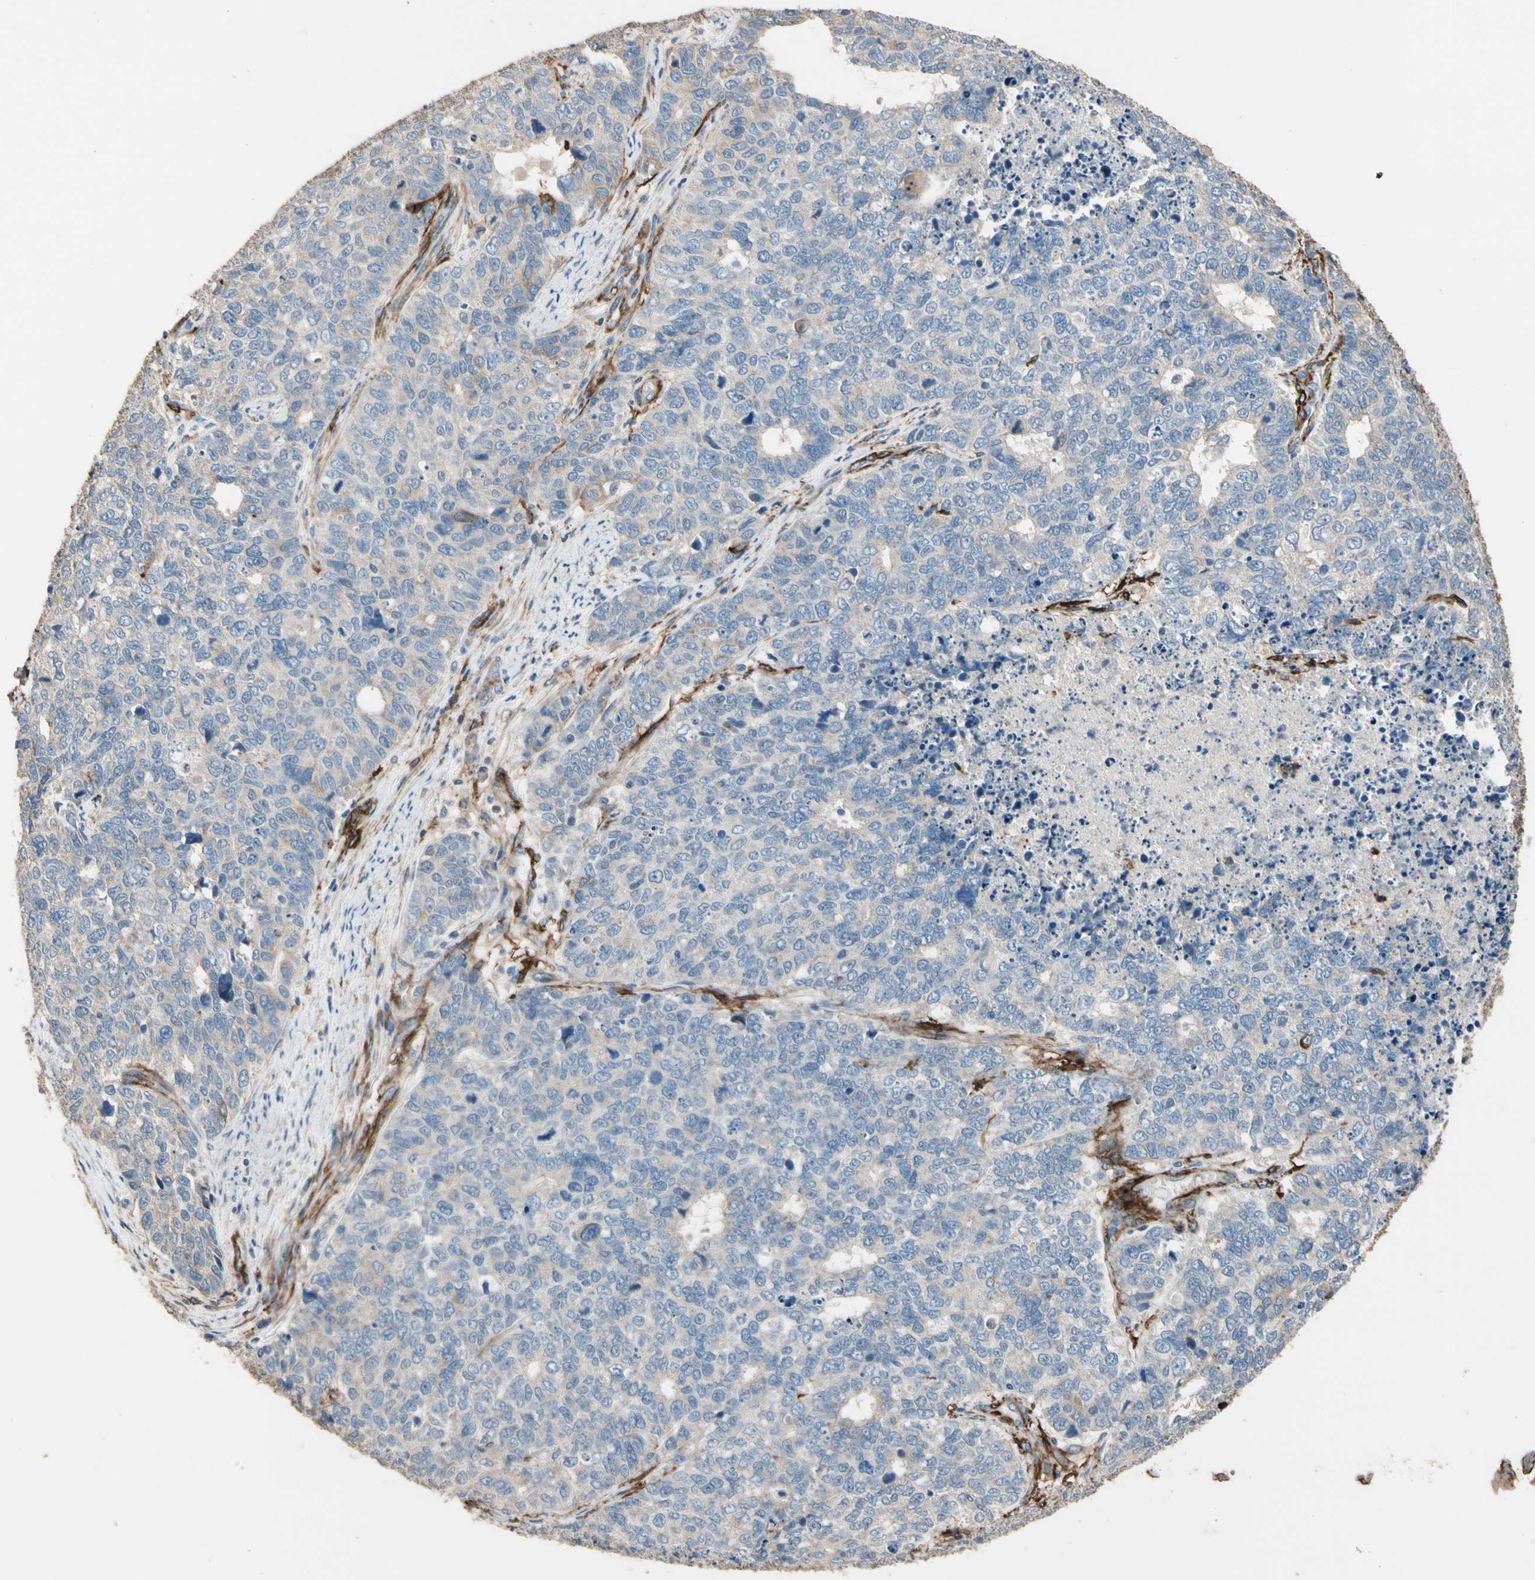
{"staining": {"intensity": "weak", "quantity": ">75%", "location": "cytoplasmic/membranous"}, "tissue": "cervical cancer", "cell_type": "Tumor cells", "image_type": "cancer", "snomed": [{"axis": "morphology", "description": "Squamous cell carcinoma, NOS"}, {"axis": "topography", "description": "Cervix"}], "caption": "A high-resolution photomicrograph shows immunohistochemistry (IHC) staining of cervical cancer (squamous cell carcinoma), which demonstrates weak cytoplasmic/membranous positivity in approximately >75% of tumor cells. Using DAB (3,3'-diaminobenzidine) (brown) and hematoxylin (blue) stains, captured at high magnification using brightfield microscopy.", "gene": "SUSD2", "patient": {"sex": "female", "age": 63}}